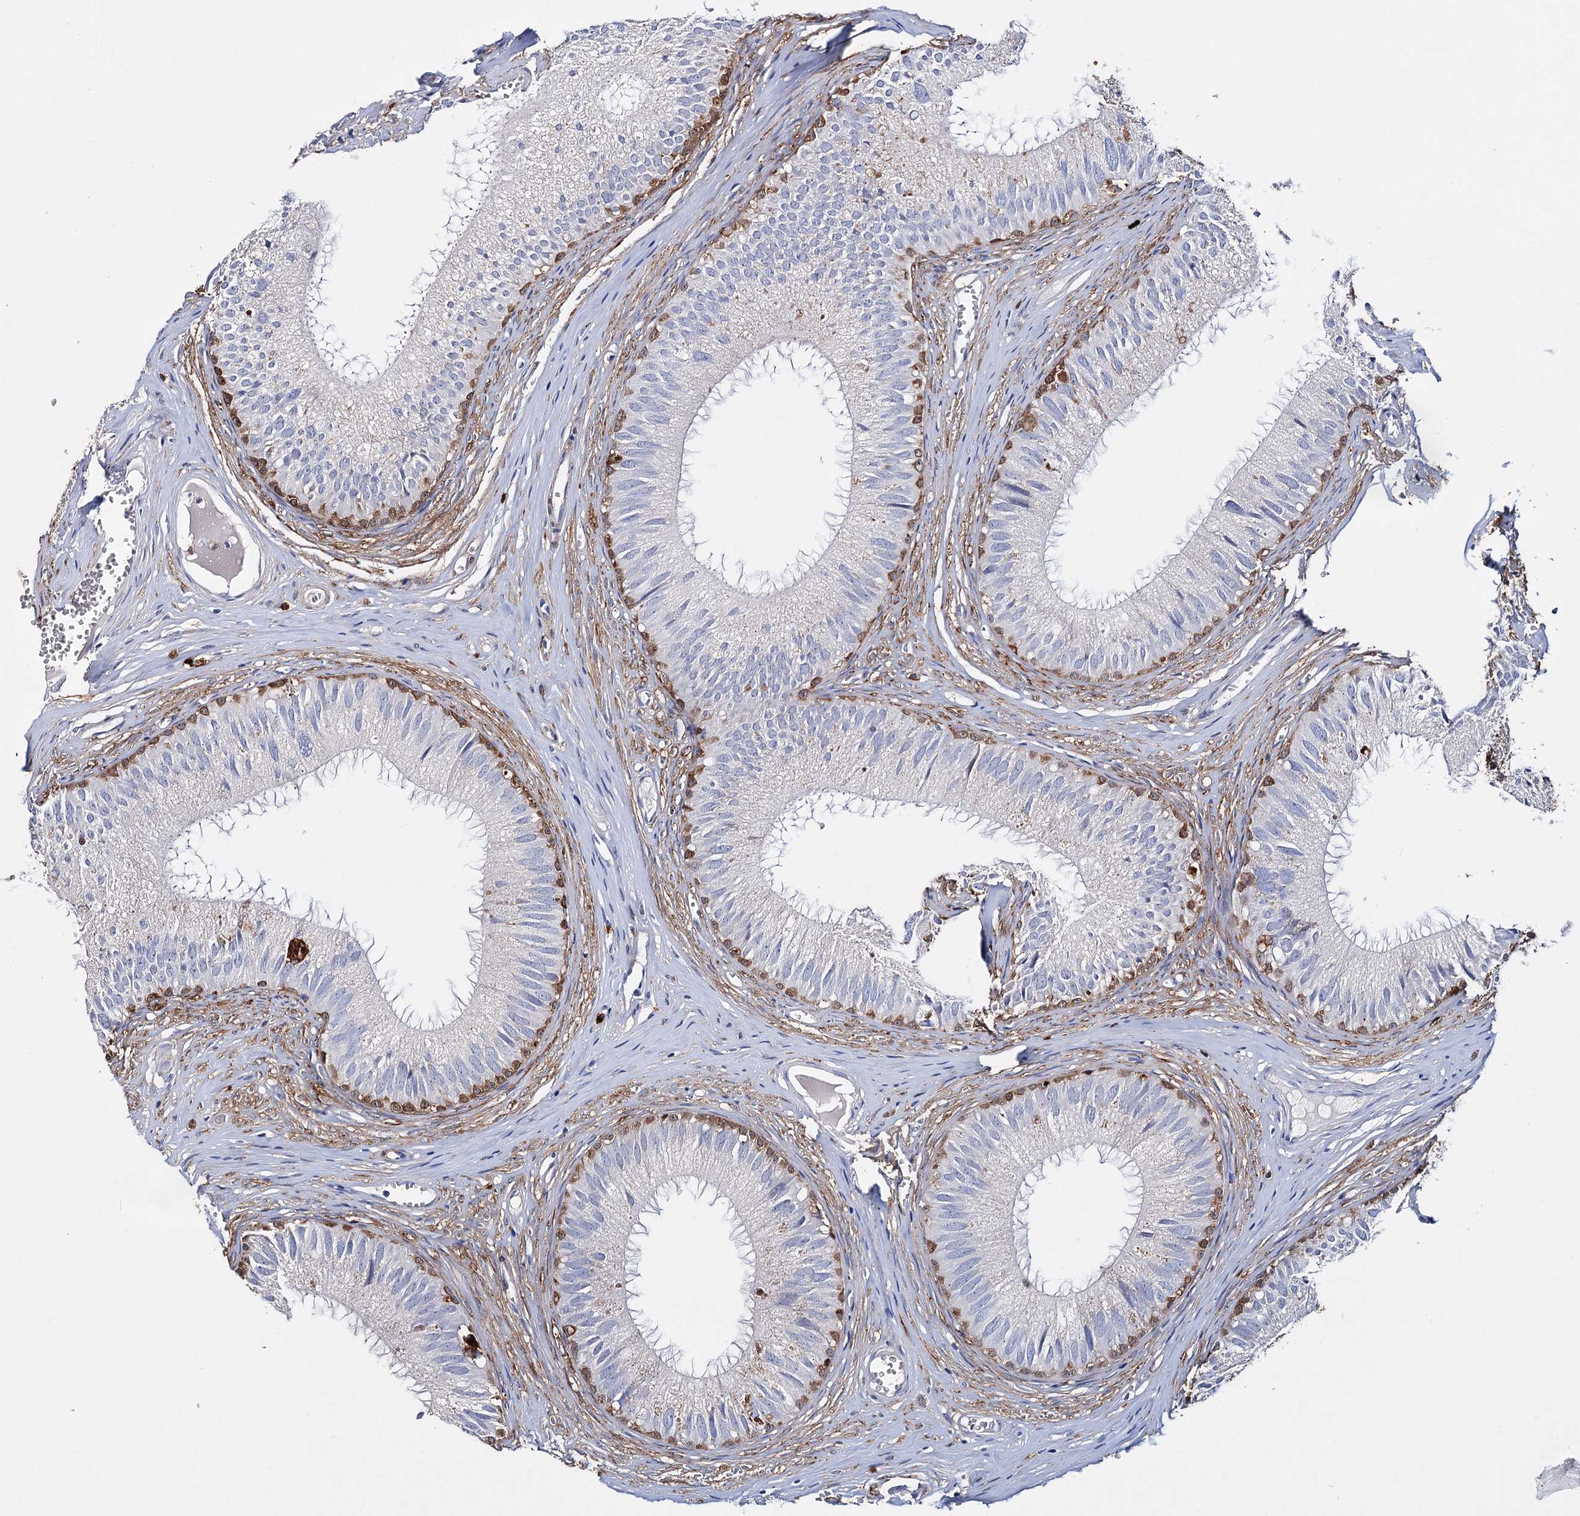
{"staining": {"intensity": "strong", "quantity": "<25%", "location": "cytoplasmic/membranous,nuclear"}, "tissue": "epididymis", "cell_type": "Glandular cells", "image_type": "normal", "snomed": [{"axis": "morphology", "description": "Normal tissue, NOS"}, {"axis": "topography", "description": "Epididymis"}], "caption": "An IHC image of normal tissue is shown. Protein staining in brown shows strong cytoplasmic/membranous,nuclear positivity in epididymis within glandular cells. (Brightfield microscopy of DAB IHC at high magnification).", "gene": "CFAP46", "patient": {"sex": "male", "age": 36}}